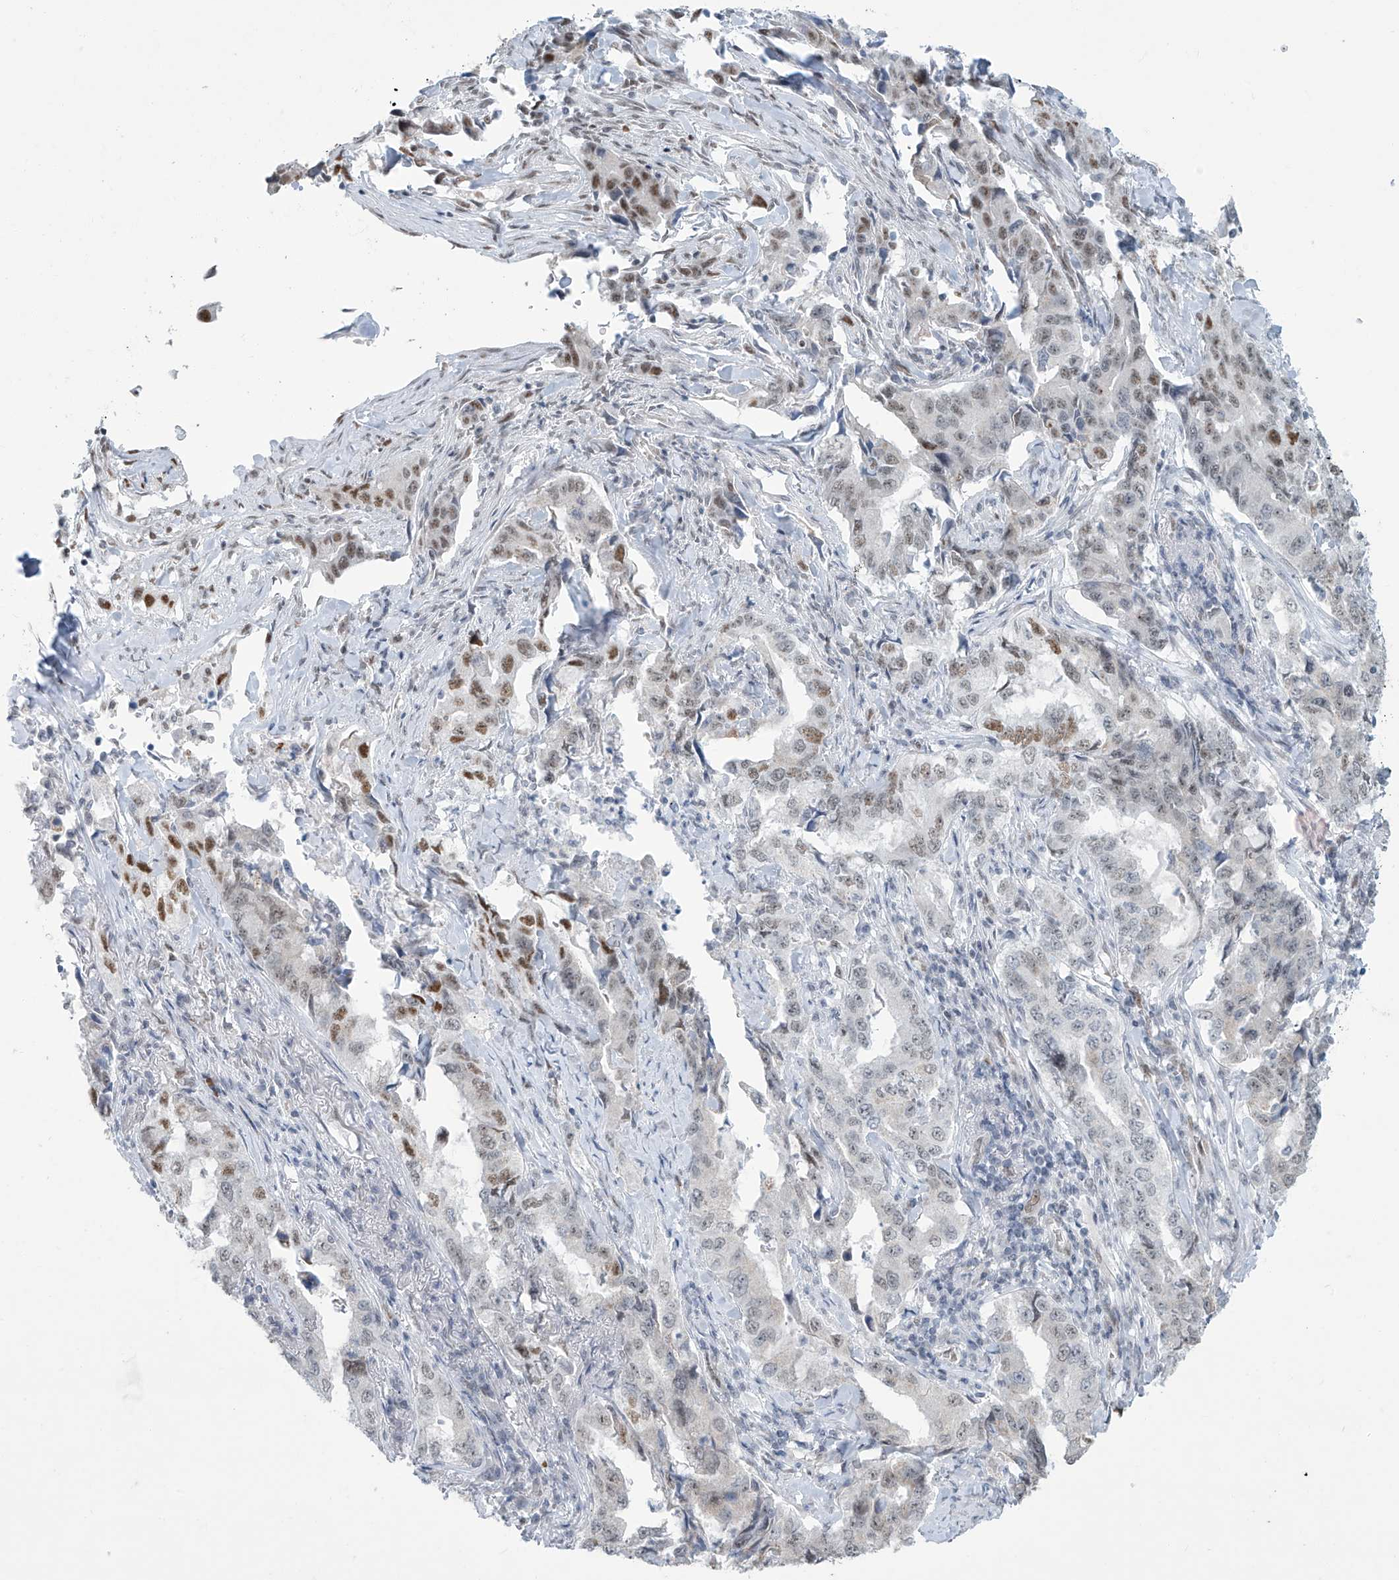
{"staining": {"intensity": "moderate", "quantity": "<25%", "location": "nuclear"}, "tissue": "lung cancer", "cell_type": "Tumor cells", "image_type": "cancer", "snomed": [{"axis": "morphology", "description": "Adenocarcinoma, NOS"}, {"axis": "topography", "description": "Lung"}], "caption": "Immunohistochemical staining of lung cancer reveals moderate nuclear protein expression in about <25% of tumor cells. (IHC, brightfield microscopy, high magnification).", "gene": "SARNP", "patient": {"sex": "female", "age": 51}}